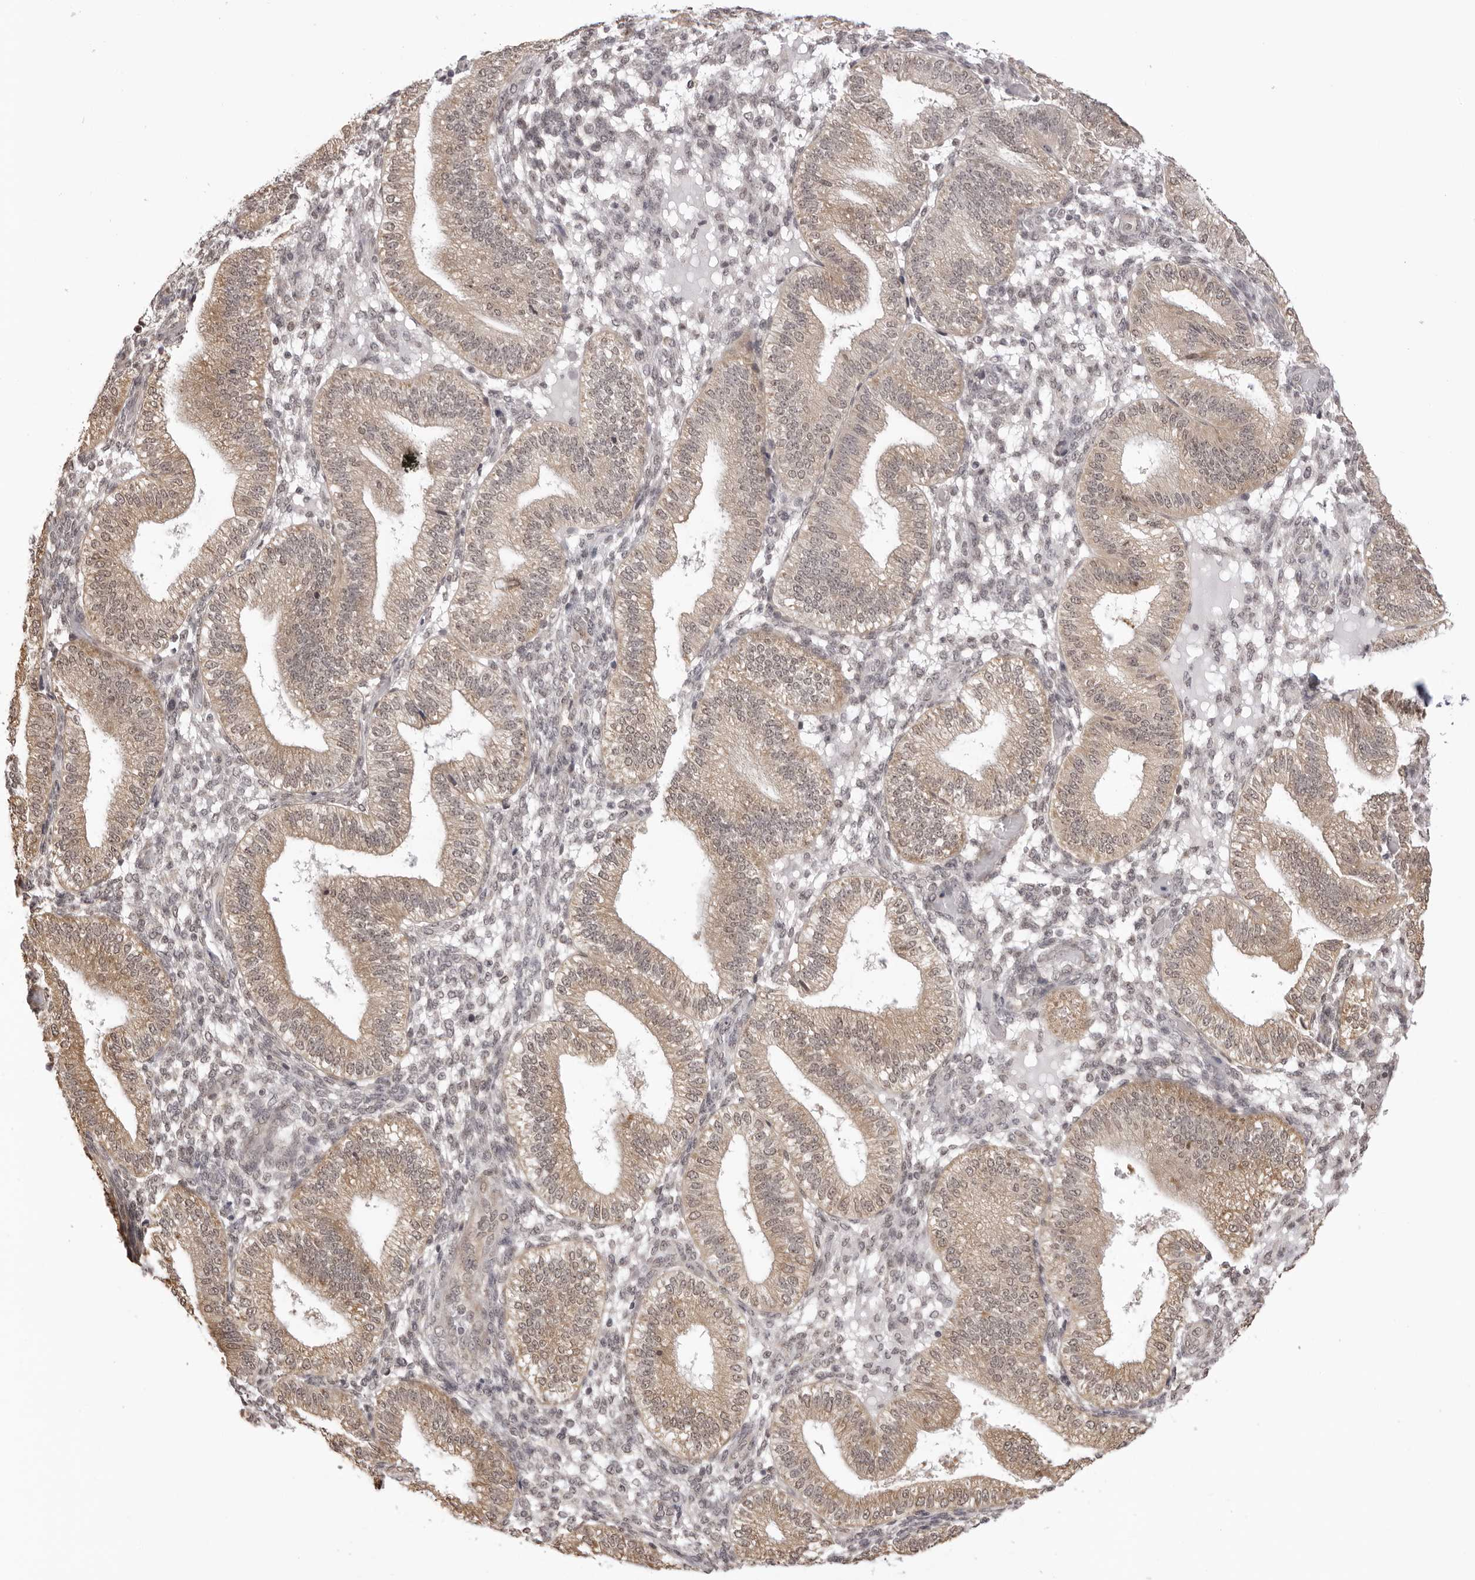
{"staining": {"intensity": "negative", "quantity": "none", "location": "none"}, "tissue": "endometrium", "cell_type": "Cells in endometrial stroma", "image_type": "normal", "snomed": [{"axis": "morphology", "description": "Normal tissue, NOS"}, {"axis": "topography", "description": "Endometrium"}], "caption": "A photomicrograph of endometrium stained for a protein displays no brown staining in cells in endometrial stroma. (Immunohistochemistry, brightfield microscopy, high magnification).", "gene": "ZC3H11A", "patient": {"sex": "female", "age": 39}}